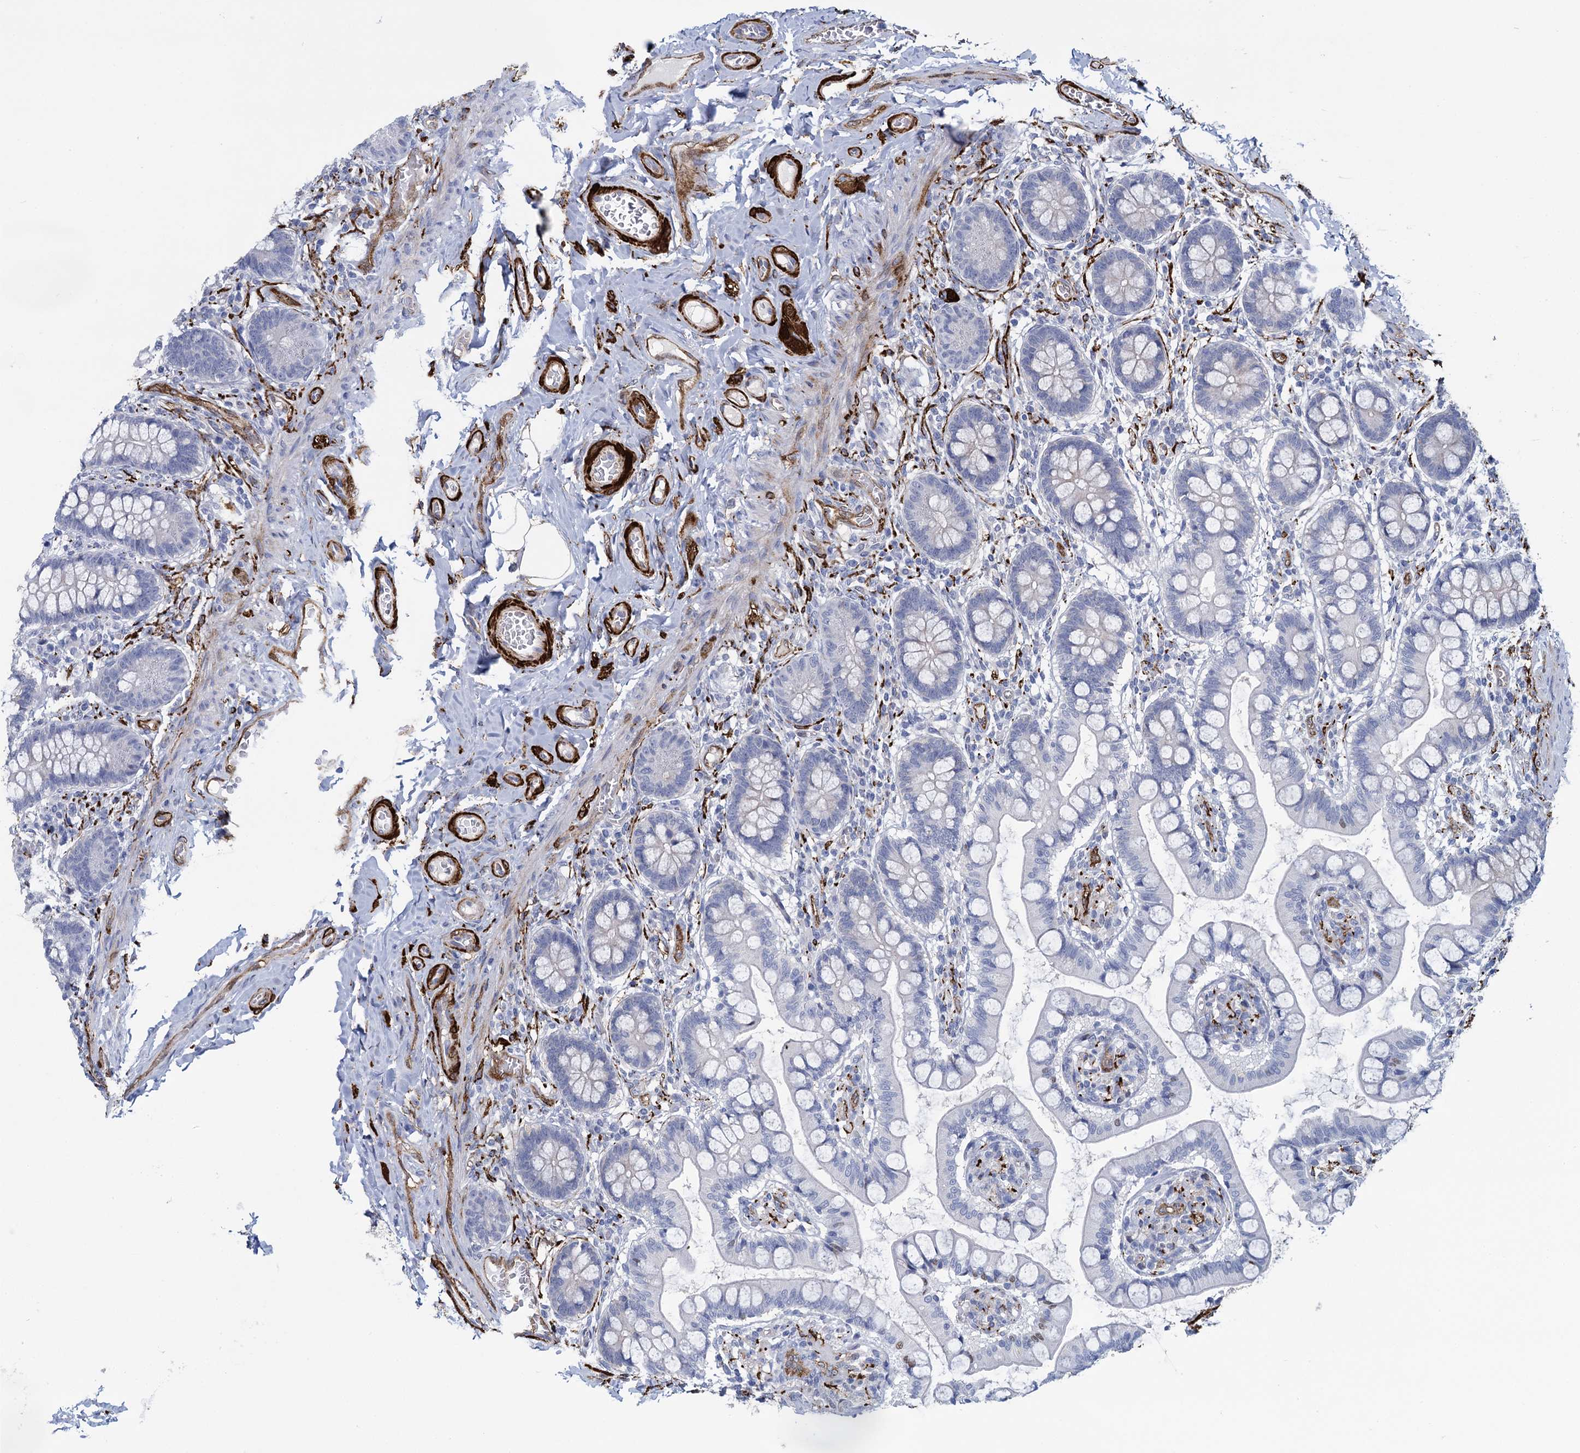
{"staining": {"intensity": "negative", "quantity": "none", "location": "none"}, "tissue": "small intestine", "cell_type": "Glandular cells", "image_type": "normal", "snomed": [{"axis": "morphology", "description": "Normal tissue, NOS"}, {"axis": "topography", "description": "Small intestine"}], "caption": "Glandular cells are negative for protein expression in normal human small intestine. (Stains: DAB immunohistochemistry (IHC) with hematoxylin counter stain, Microscopy: brightfield microscopy at high magnification).", "gene": "SNCG", "patient": {"sex": "male", "age": 52}}